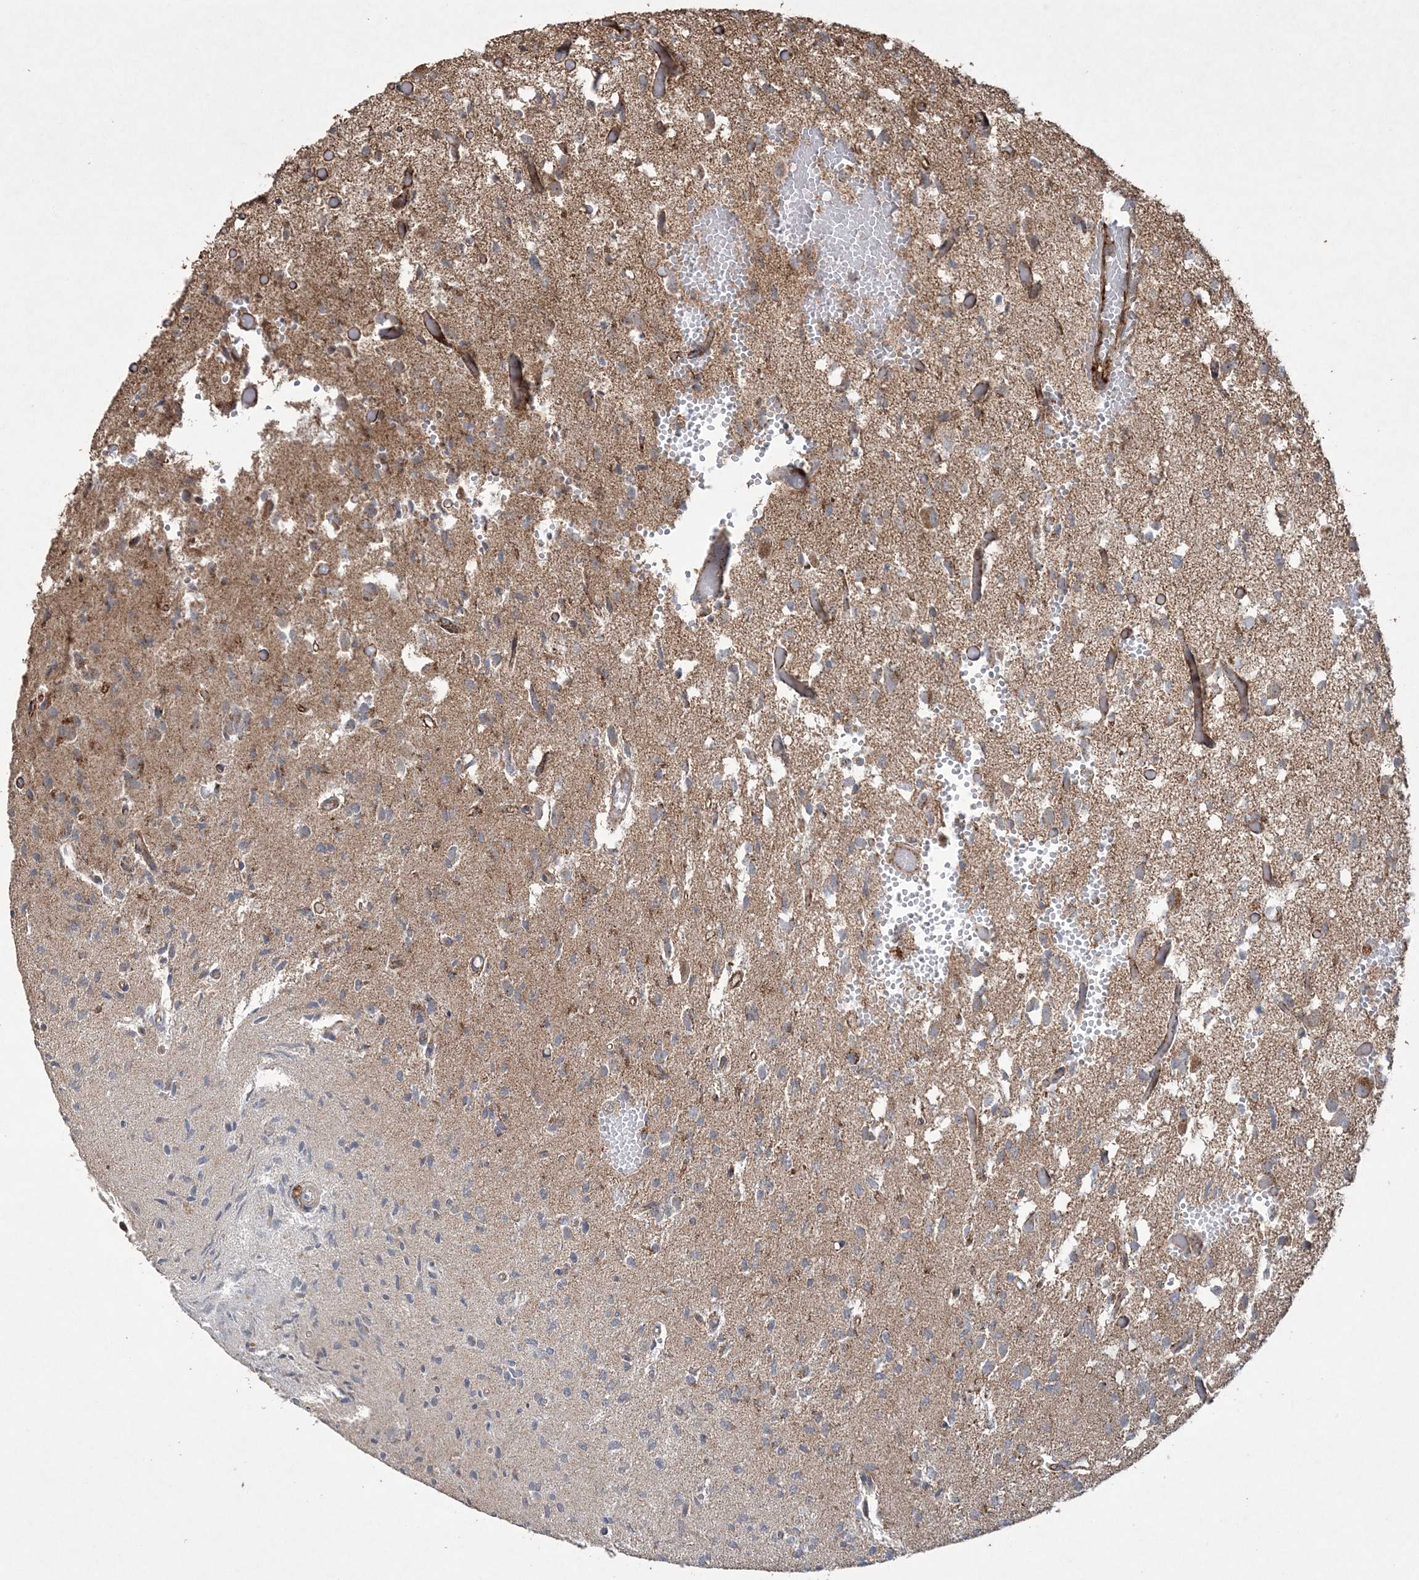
{"staining": {"intensity": "moderate", "quantity": "25%-75%", "location": "cytoplasmic/membranous"}, "tissue": "glioma", "cell_type": "Tumor cells", "image_type": "cancer", "snomed": [{"axis": "morphology", "description": "Glioma, malignant, High grade"}, {"axis": "topography", "description": "Brain"}], "caption": "Protein staining of malignant glioma (high-grade) tissue exhibits moderate cytoplasmic/membranous staining in approximately 25%-75% of tumor cells.", "gene": "TTC7A", "patient": {"sex": "female", "age": 59}}